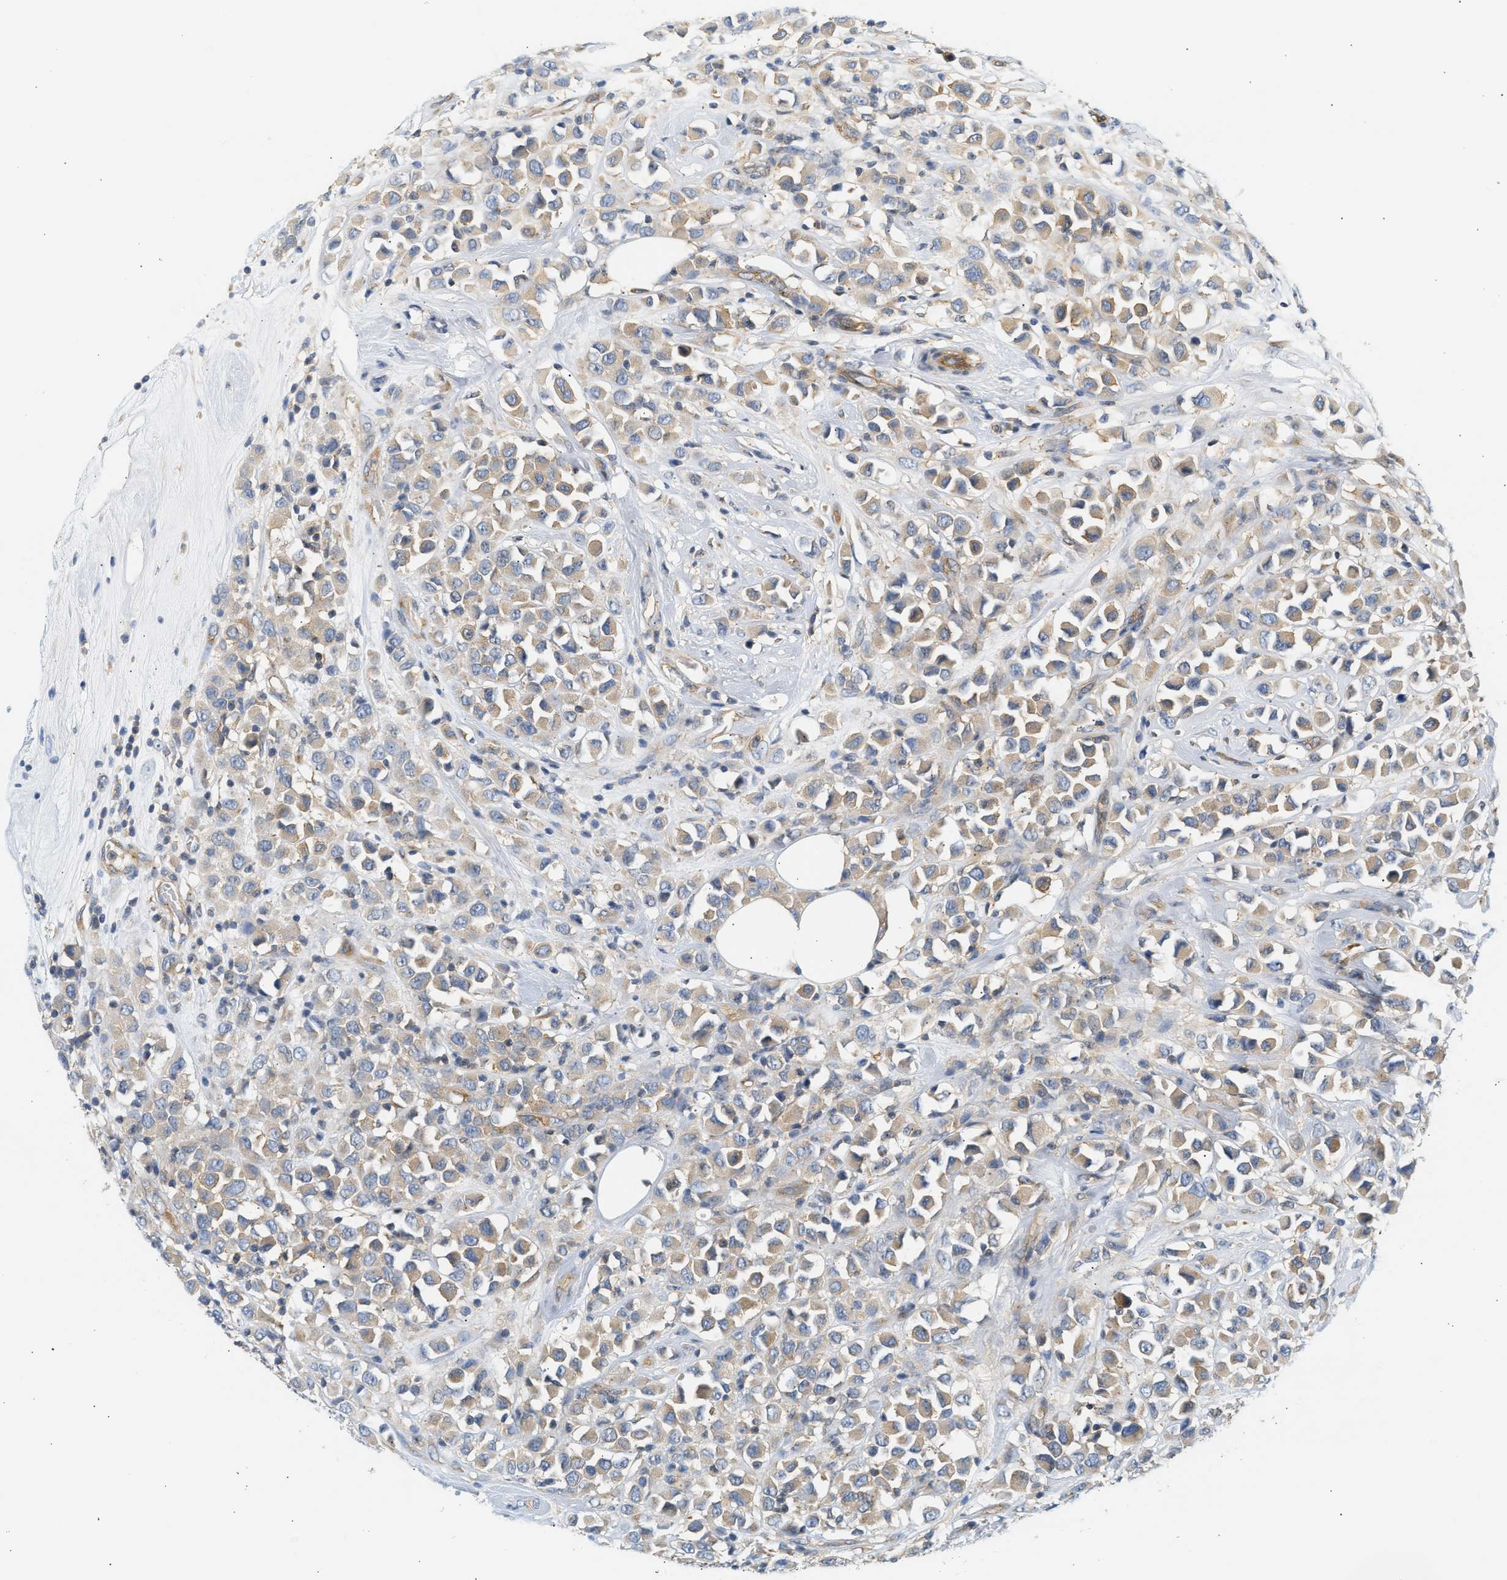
{"staining": {"intensity": "weak", "quantity": ">75%", "location": "cytoplasmic/membranous"}, "tissue": "breast cancer", "cell_type": "Tumor cells", "image_type": "cancer", "snomed": [{"axis": "morphology", "description": "Duct carcinoma"}, {"axis": "topography", "description": "Breast"}], "caption": "Human breast cancer (infiltrating ductal carcinoma) stained with a protein marker displays weak staining in tumor cells.", "gene": "PAFAH1B1", "patient": {"sex": "female", "age": 61}}